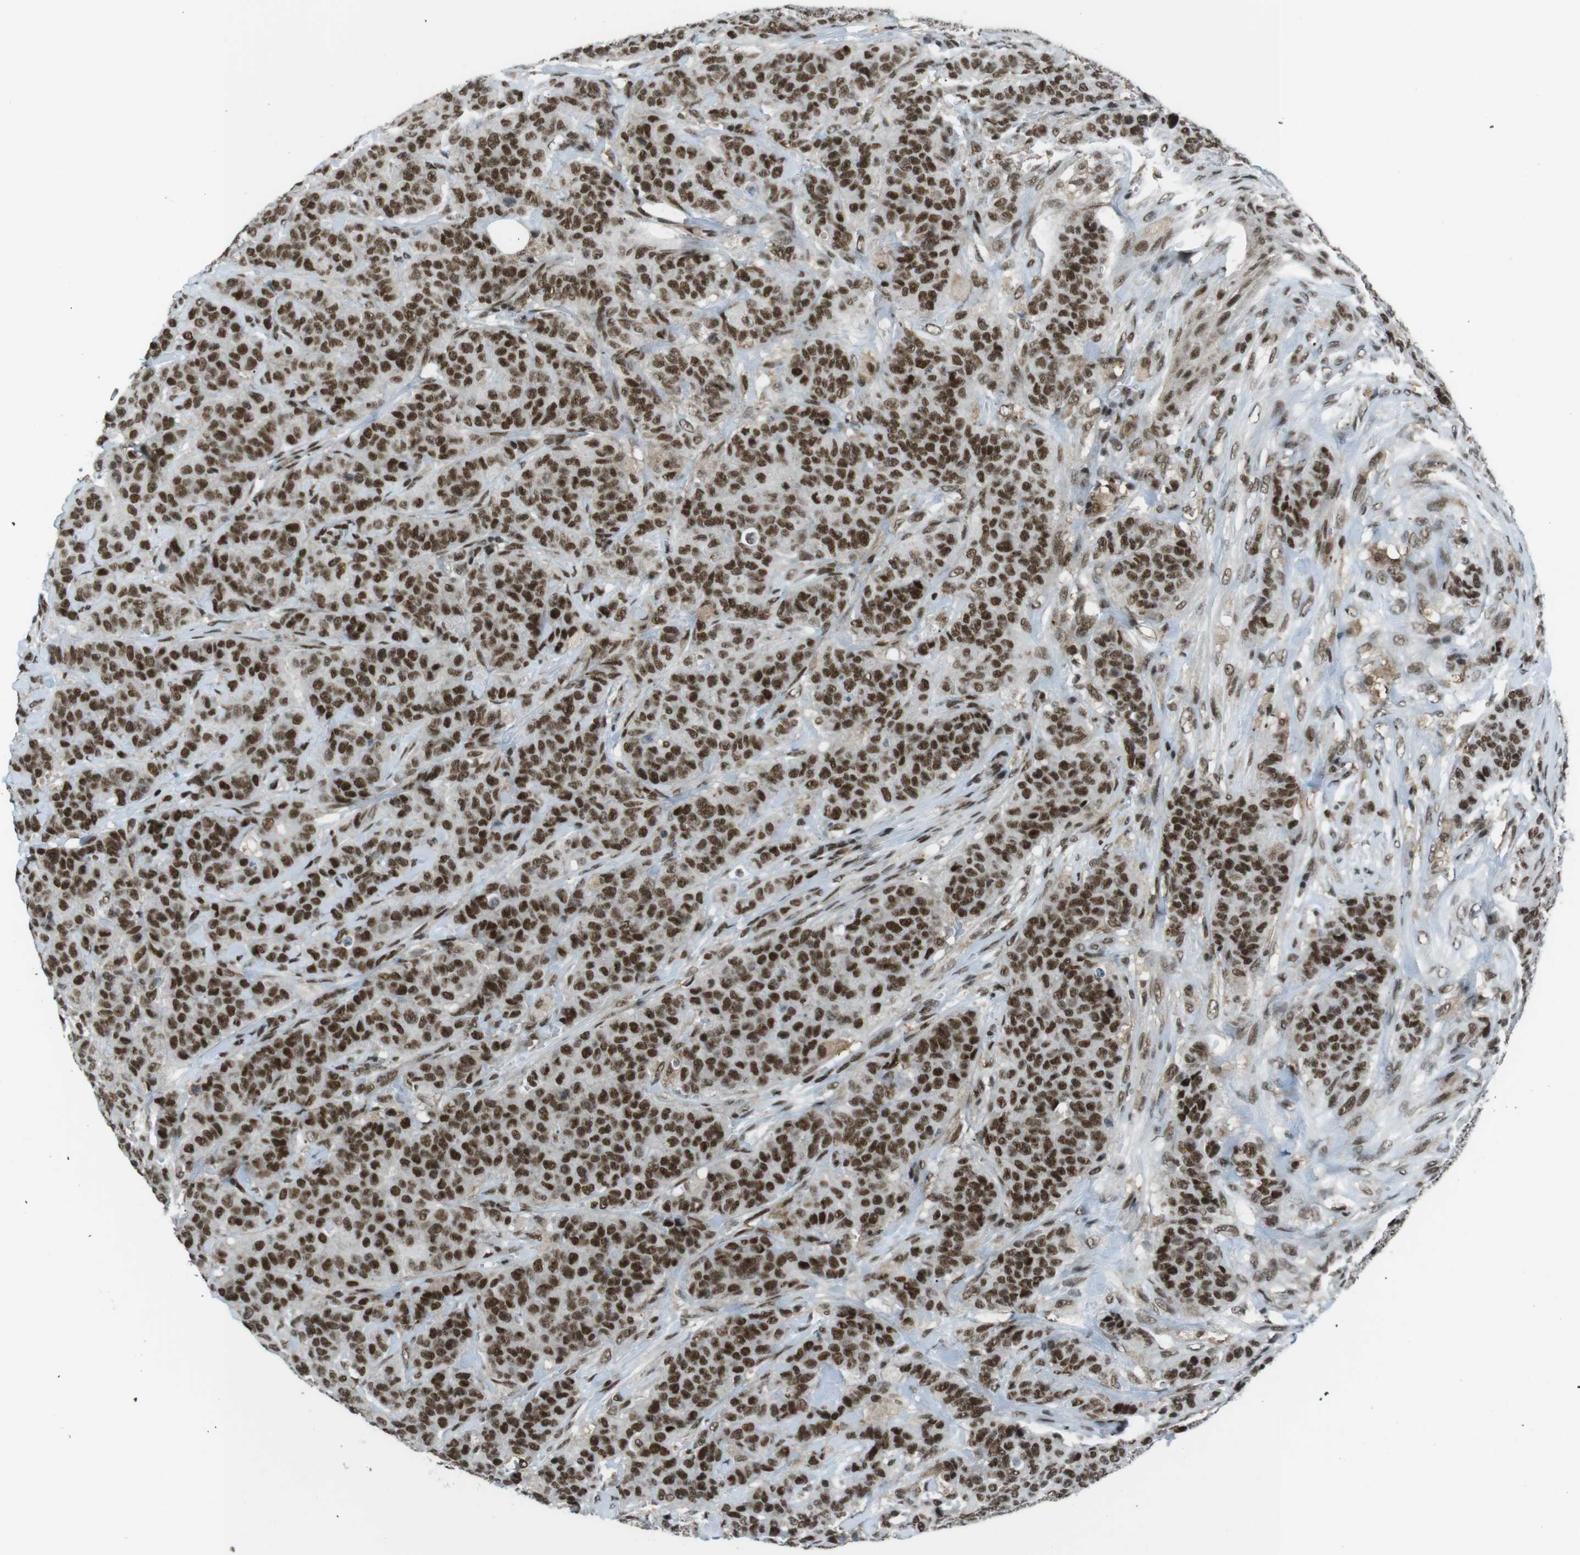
{"staining": {"intensity": "strong", "quantity": ">75%", "location": "nuclear"}, "tissue": "breast cancer", "cell_type": "Tumor cells", "image_type": "cancer", "snomed": [{"axis": "morphology", "description": "Normal tissue, NOS"}, {"axis": "morphology", "description": "Duct carcinoma"}, {"axis": "topography", "description": "Breast"}], "caption": "A high-resolution image shows immunohistochemistry staining of breast cancer, which exhibits strong nuclear staining in about >75% of tumor cells.", "gene": "TAF1", "patient": {"sex": "female", "age": 40}}